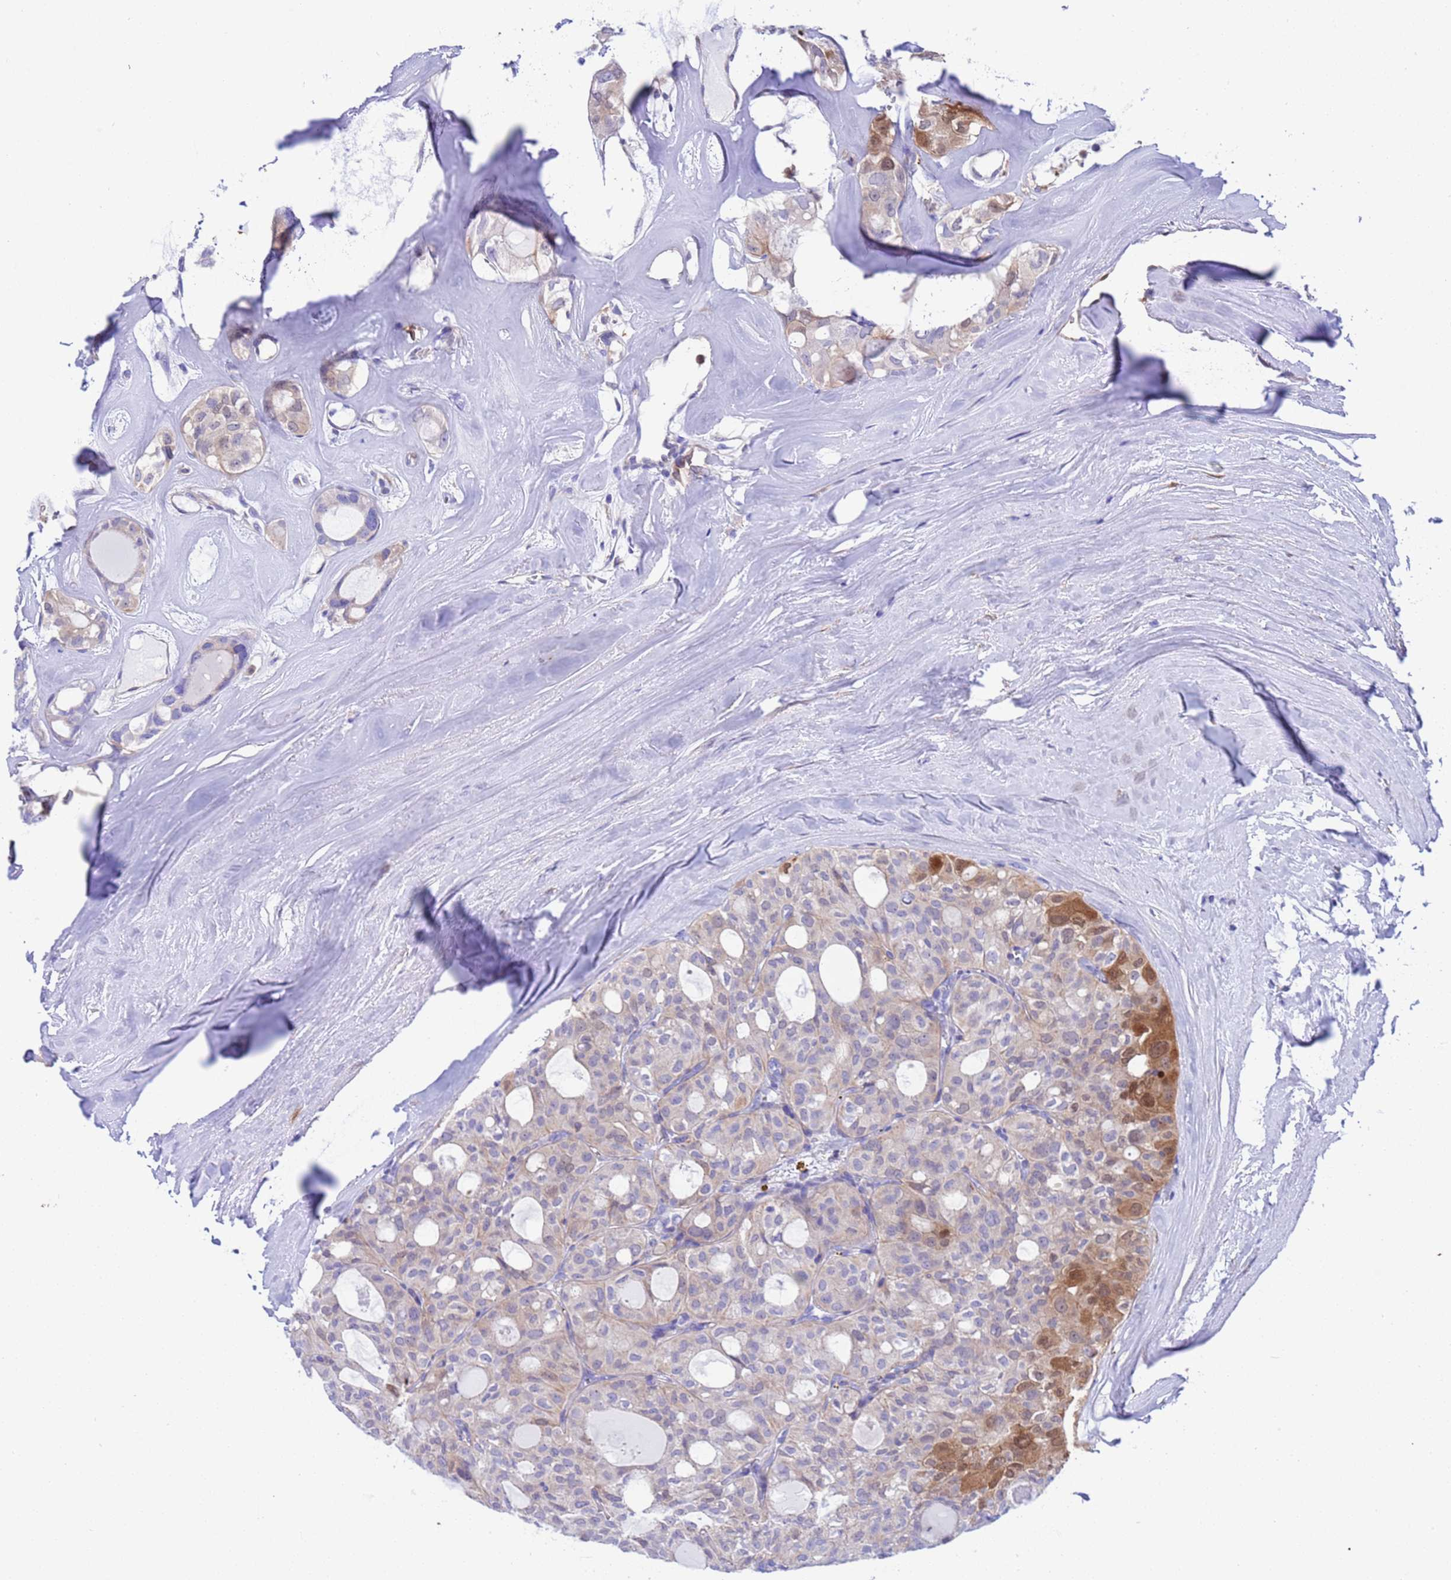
{"staining": {"intensity": "moderate", "quantity": "<25%", "location": "cytoplasmic/membranous,nuclear"}, "tissue": "thyroid cancer", "cell_type": "Tumor cells", "image_type": "cancer", "snomed": [{"axis": "morphology", "description": "Follicular adenoma carcinoma, NOS"}, {"axis": "topography", "description": "Thyroid gland"}], "caption": "Immunohistochemical staining of thyroid follicular adenoma carcinoma reveals low levels of moderate cytoplasmic/membranous and nuclear protein positivity in about <25% of tumor cells.", "gene": "C6orf47", "patient": {"sex": "male", "age": 75}}